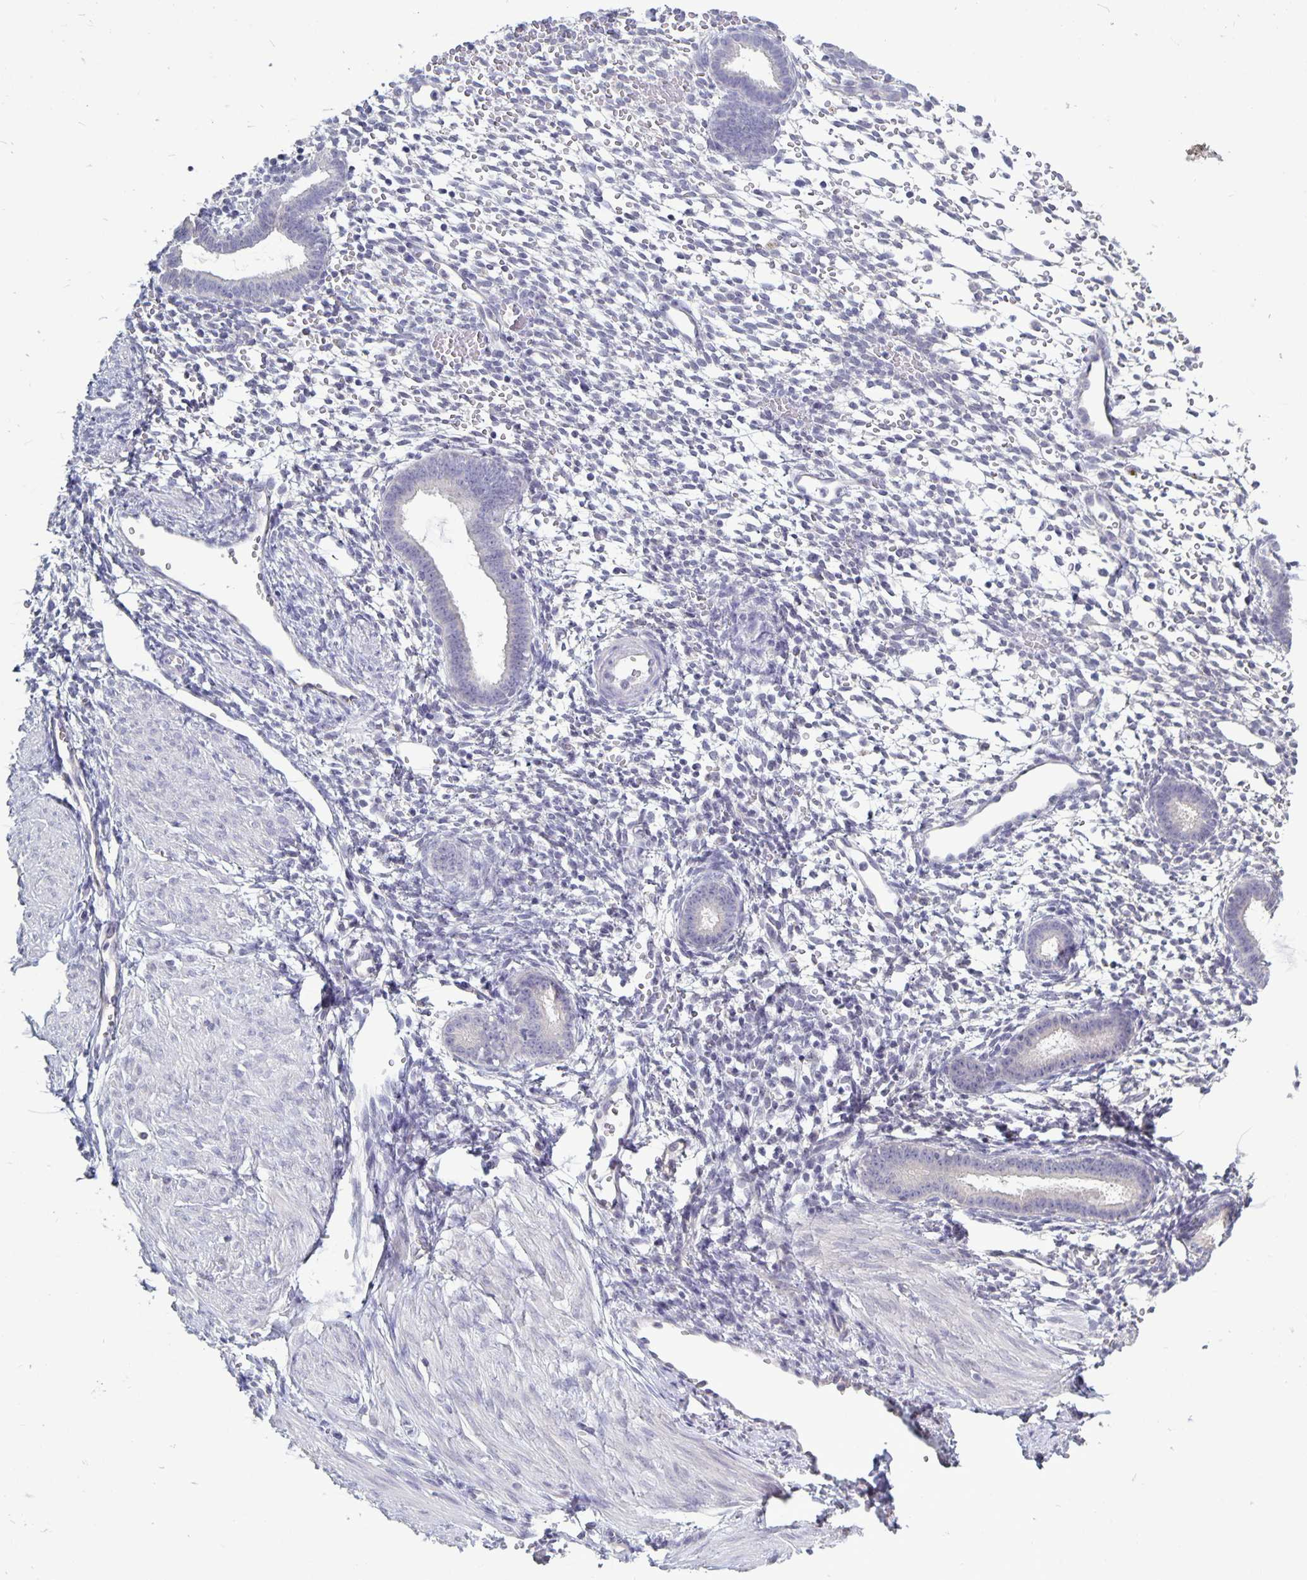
{"staining": {"intensity": "negative", "quantity": "none", "location": "none"}, "tissue": "endometrium", "cell_type": "Cells in endometrial stroma", "image_type": "normal", "snomed": [{"axis": "morphology", "description": "Normal tissue, NOS"}, {"axis": "topography", "description": "Endometrium"}], "caption": "High magnification brightfield microscopy of benign endometrium stained with DAB (brown) and counterstained with hematoxylin (blue): cells in endometrial stroma show no significant positivity. (DAB immunohistochemistry (IHC) with hematoxylin counter stain).", "gene": "PLCB3", "patient": {"sex": "female", "age": 36}}